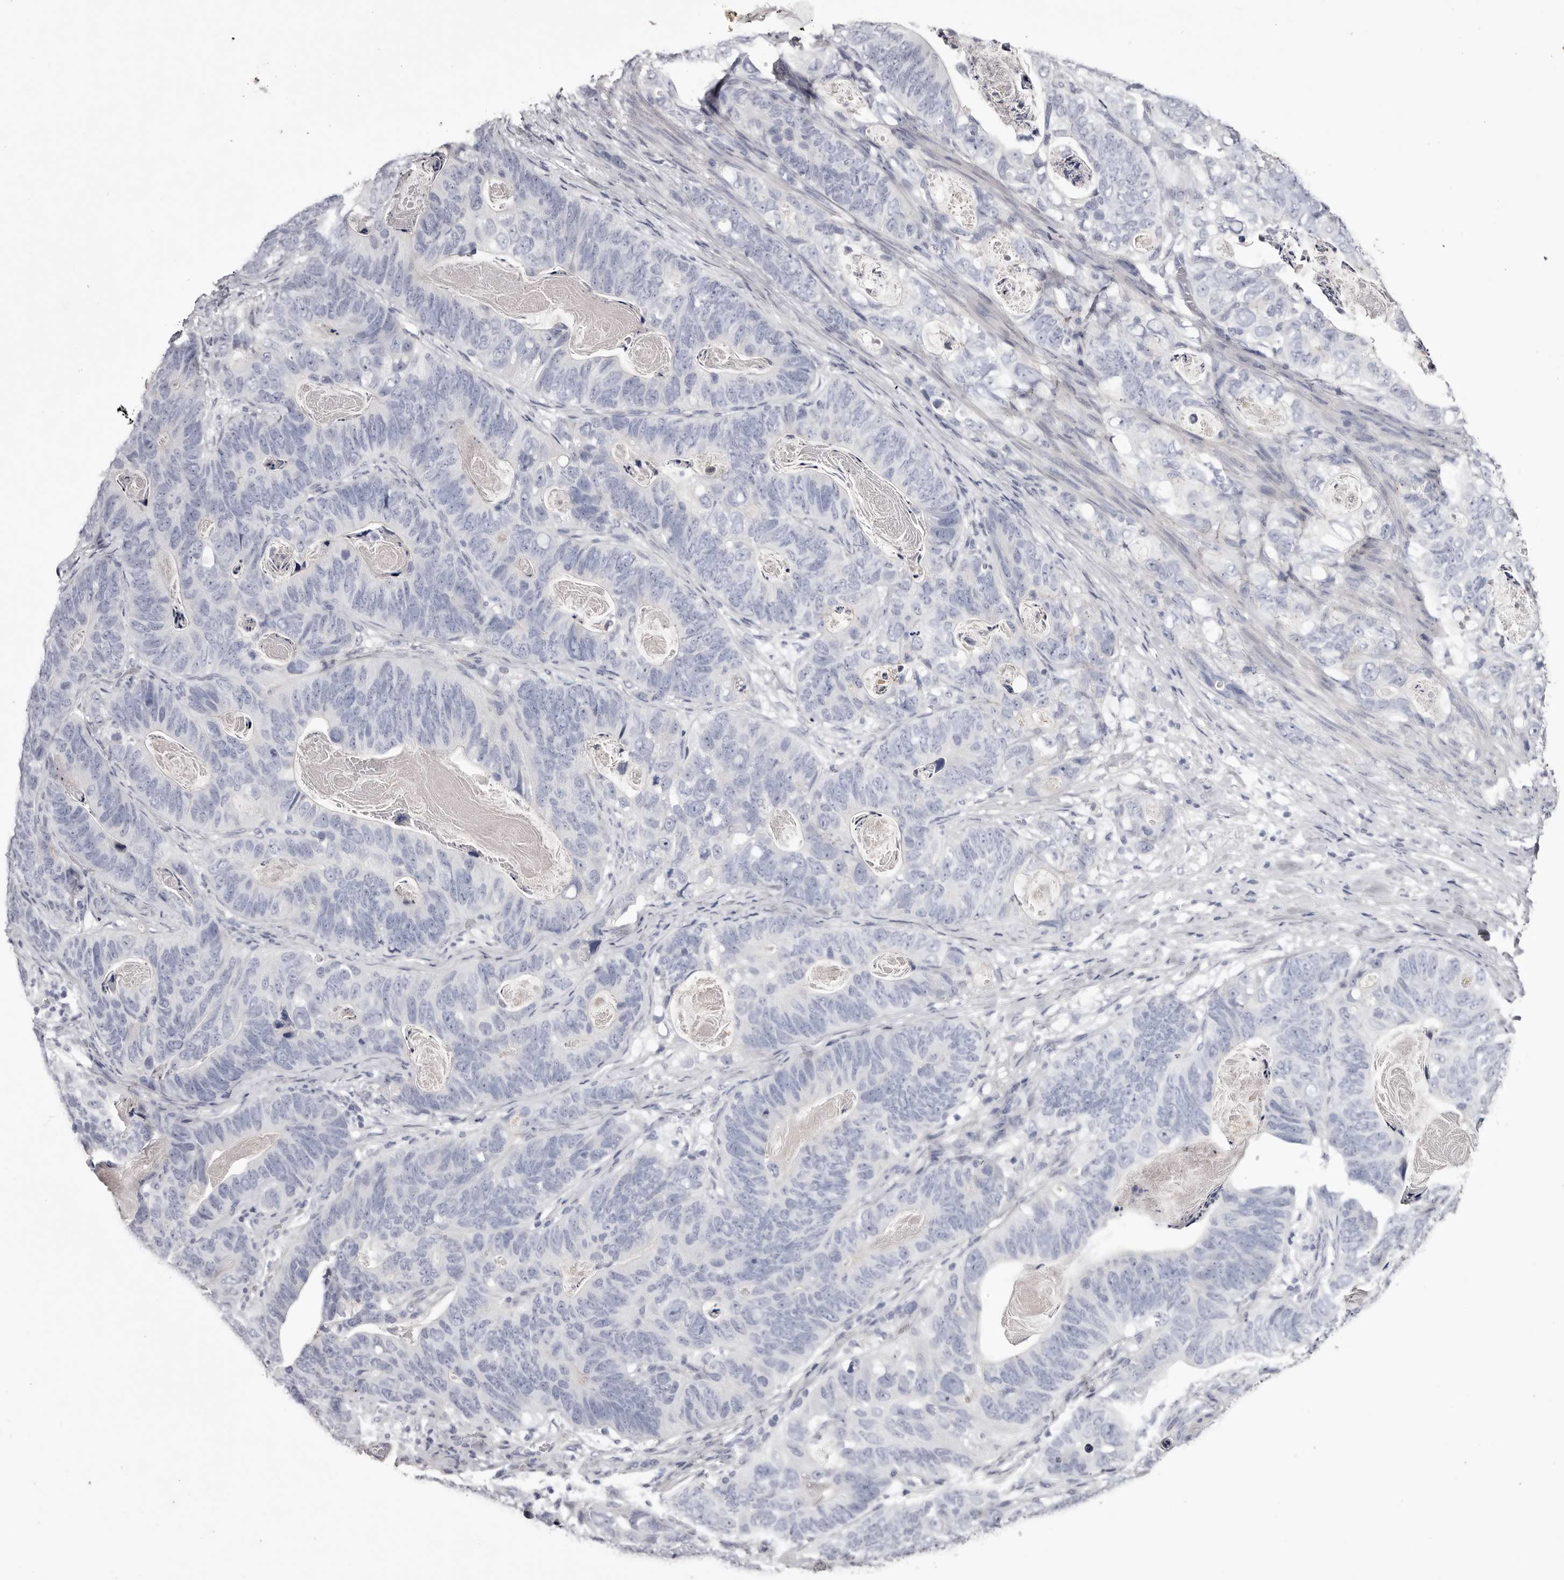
{"staining": {"intensity": "negative", "quantity": "none", "location": "none"}, "tissue": "stomach cancer", "cell_type": "Tumor cells", "image_type": "cancer", "snomed": [{"axis": "morphology", "description": "Normal tissue, NOS"}, {"axis": "morphology", "description": "Adenocarcinoma, NOS"}, {"axis": "topography", "description": "Stomach"}], "caption": "An immunohistochemistry micrograph of adenocarcinoma (stomach) is shown. There is no staining in tumor cells of adenocarcinoma (stomach).", "gene": "CA6", "patient": {"sex": "female", "age": 89}}